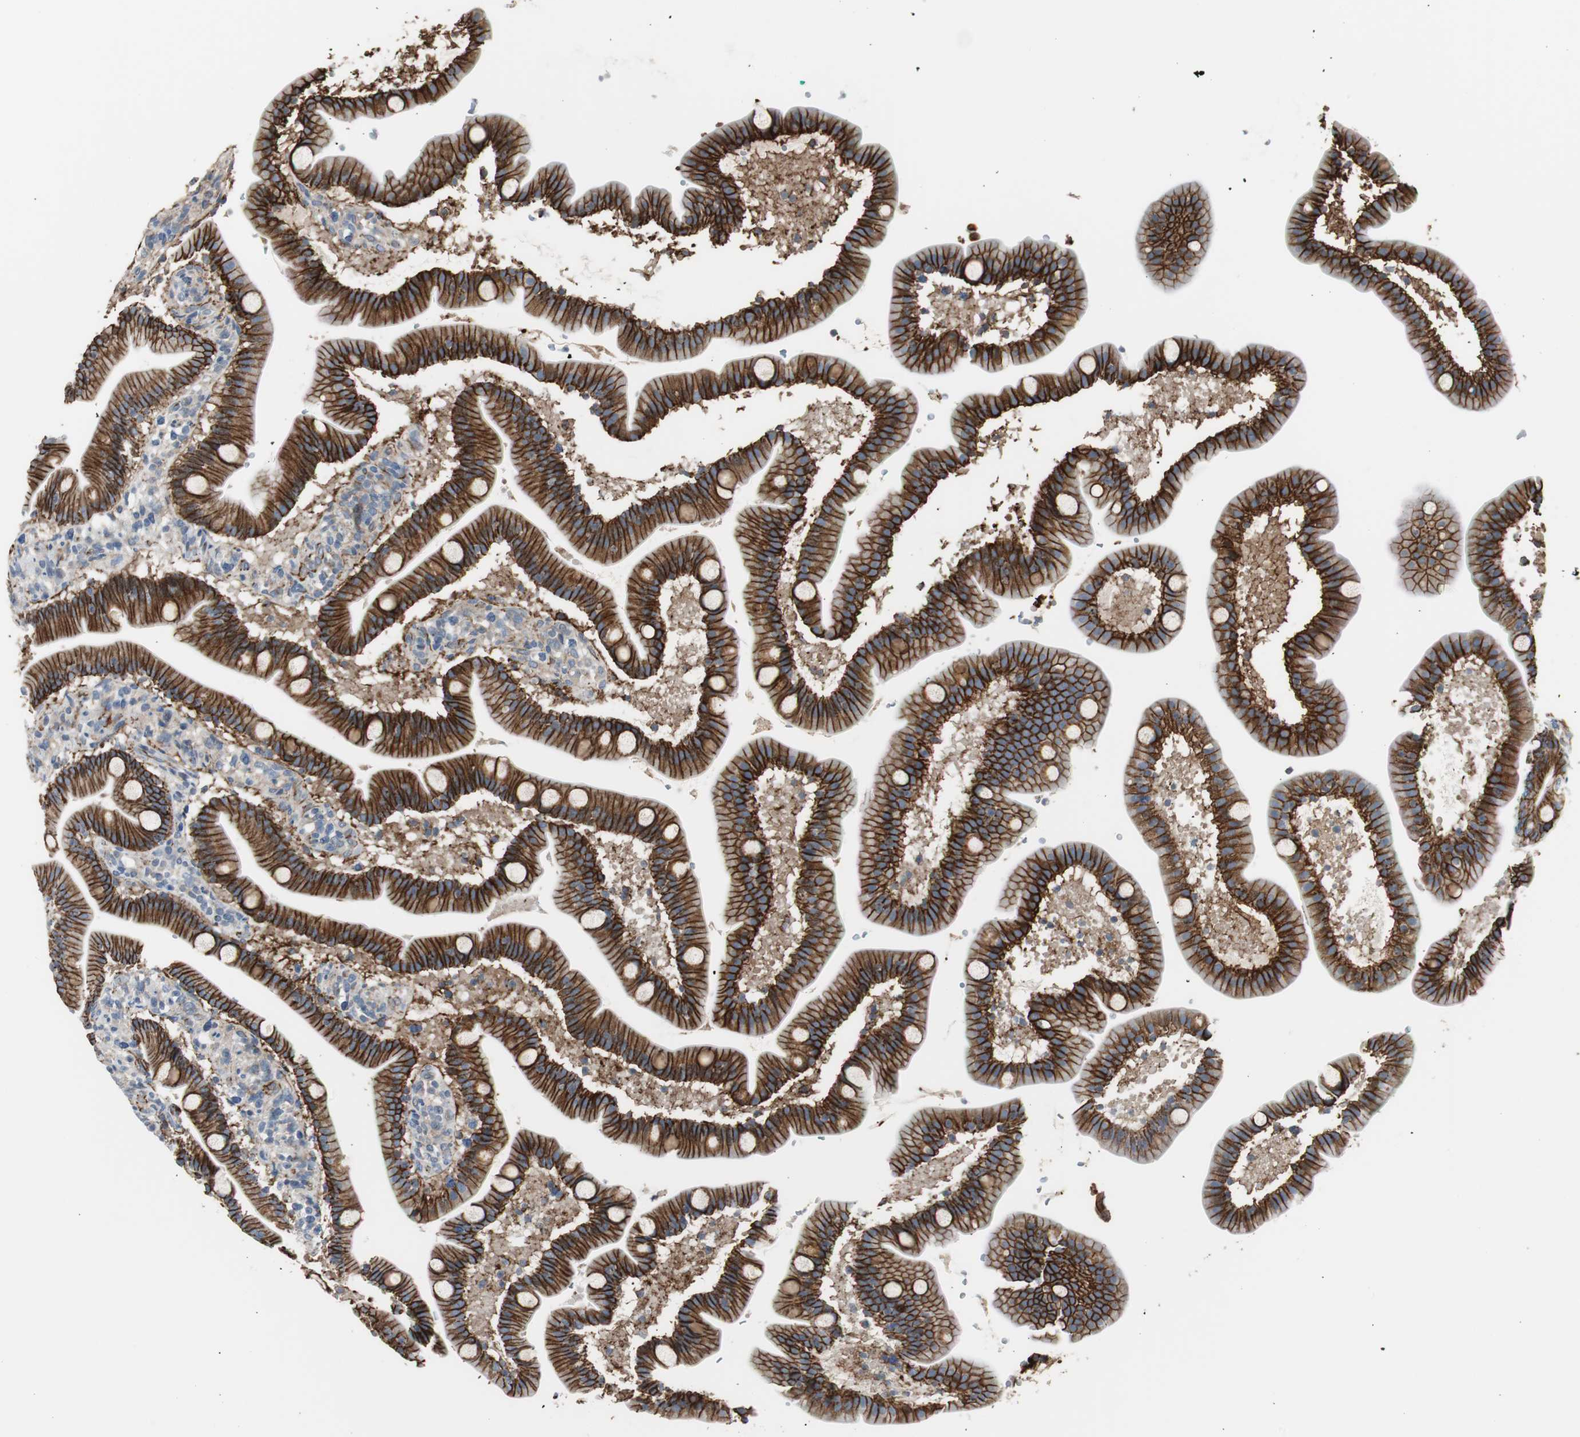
{"staining": {"intensity": "strong", "quantity": ">75%", "location": "cytoplasmic/membranous"}, "tissue": "duodenum", "cell_type": "Glandular cells", "image_type": "normal", "snomed": [{"axis": "morphology", "description": "Normal tissue, NOS"}, {"axis": "topography", "description": "Duodenum"}], "caption": "Brown immunohistochemical staining in unremarkable human duodenum demonstrates strong cytoplasmic/membranous positivity in approximately >75% of glandular cells.", "gene": "STXBP4", "patient": {"sex": "male", "age": 54}}